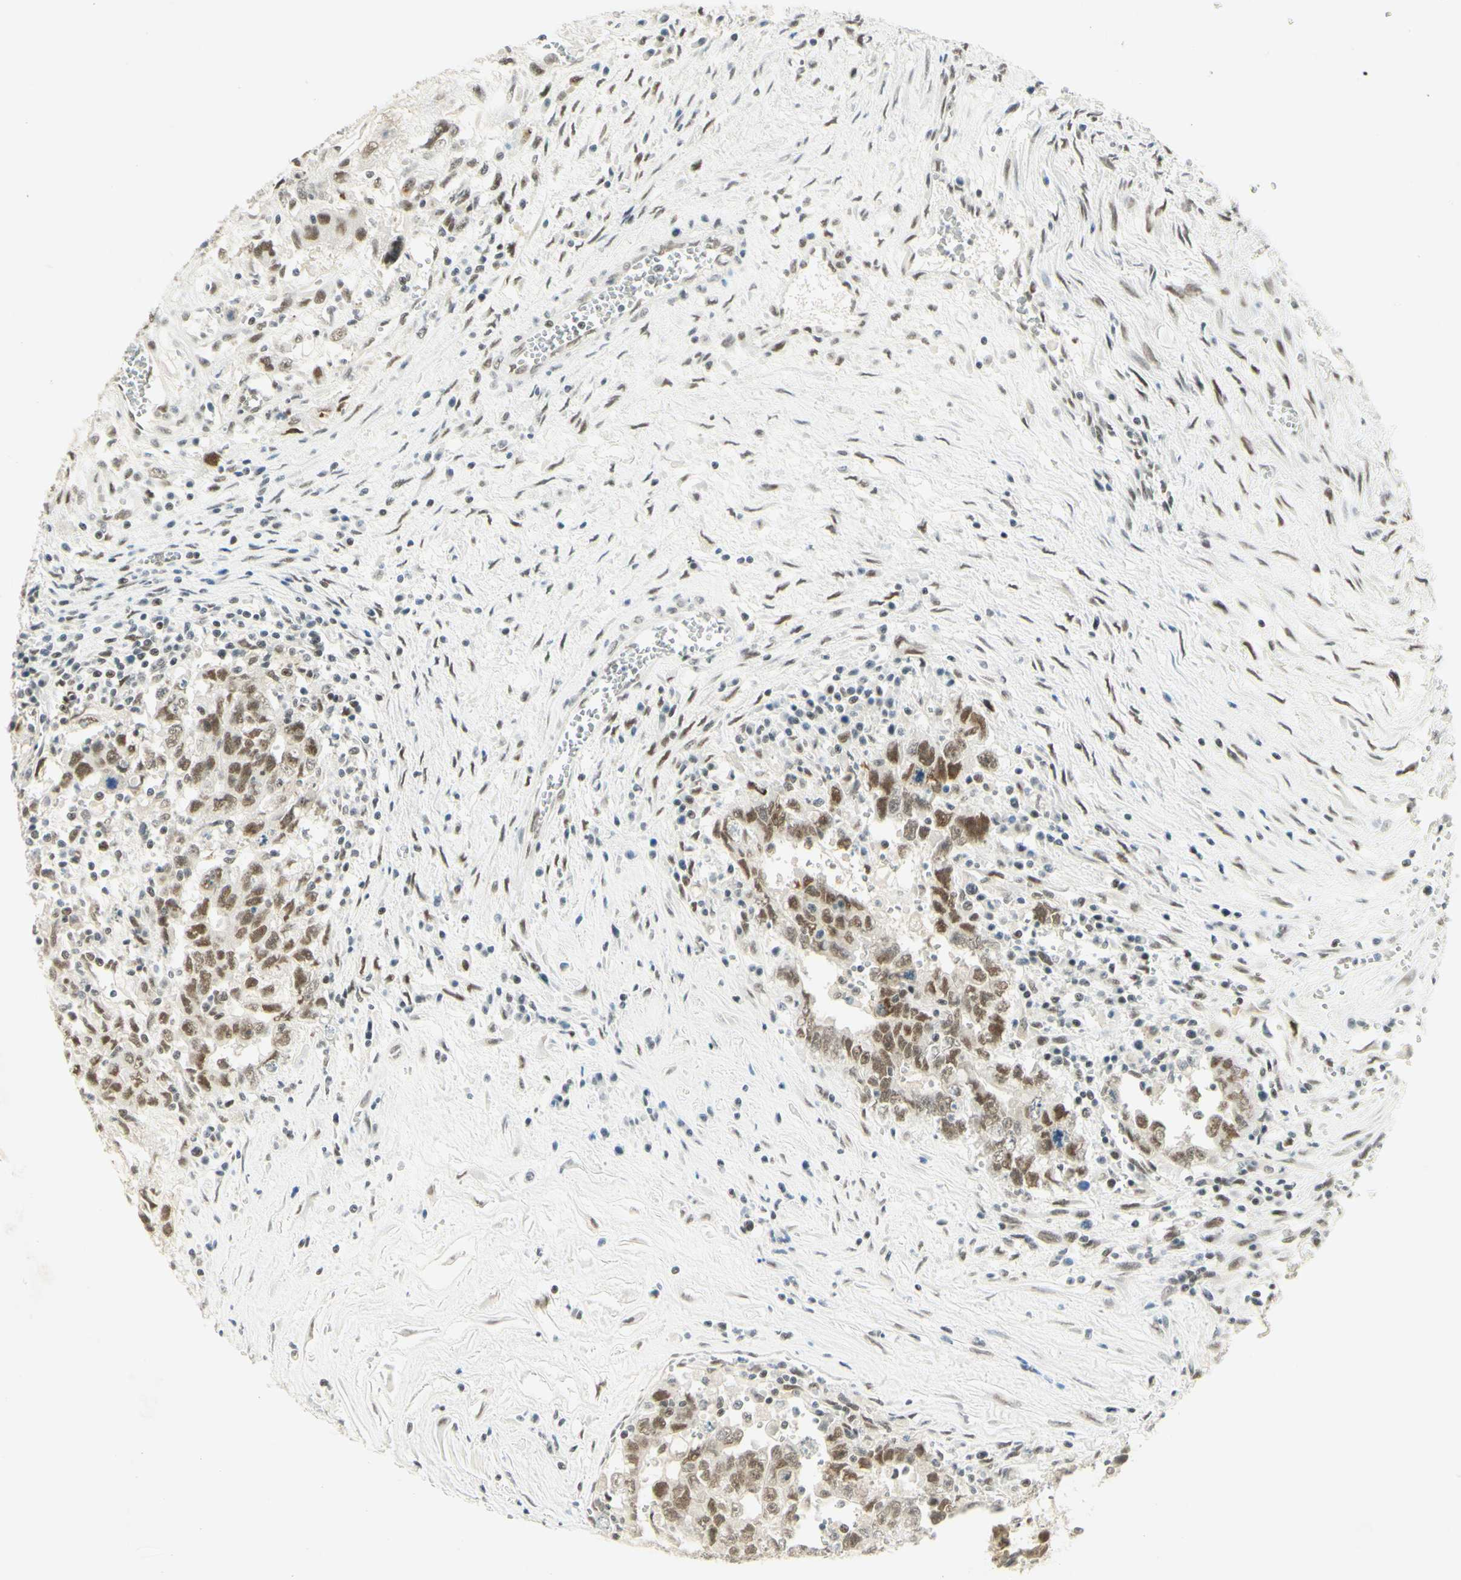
{"staining": {"intensity": "moderate", "quantity": ">75%", "location": "nuclear"}, "tissue": "testis cancer", "cell_type": "Tumor cells", "image_type": "cancer", "snomed": [{"axis": "morphology", "description": "Carcinoma, Embryonal, NOS"}, {"axis": "topography", "description": "Testis"}], "caption": "Moderate nuclear protein staining is present in approximately >75% of tumor cells in testis embryonal carcinoma. The staining was performed using DAB, with brown indicating positive protein expression. Nuclei are stained blue with hematoxylin.", "gene": "PMS2", "patient": {"sex": "male", "age": 28}}